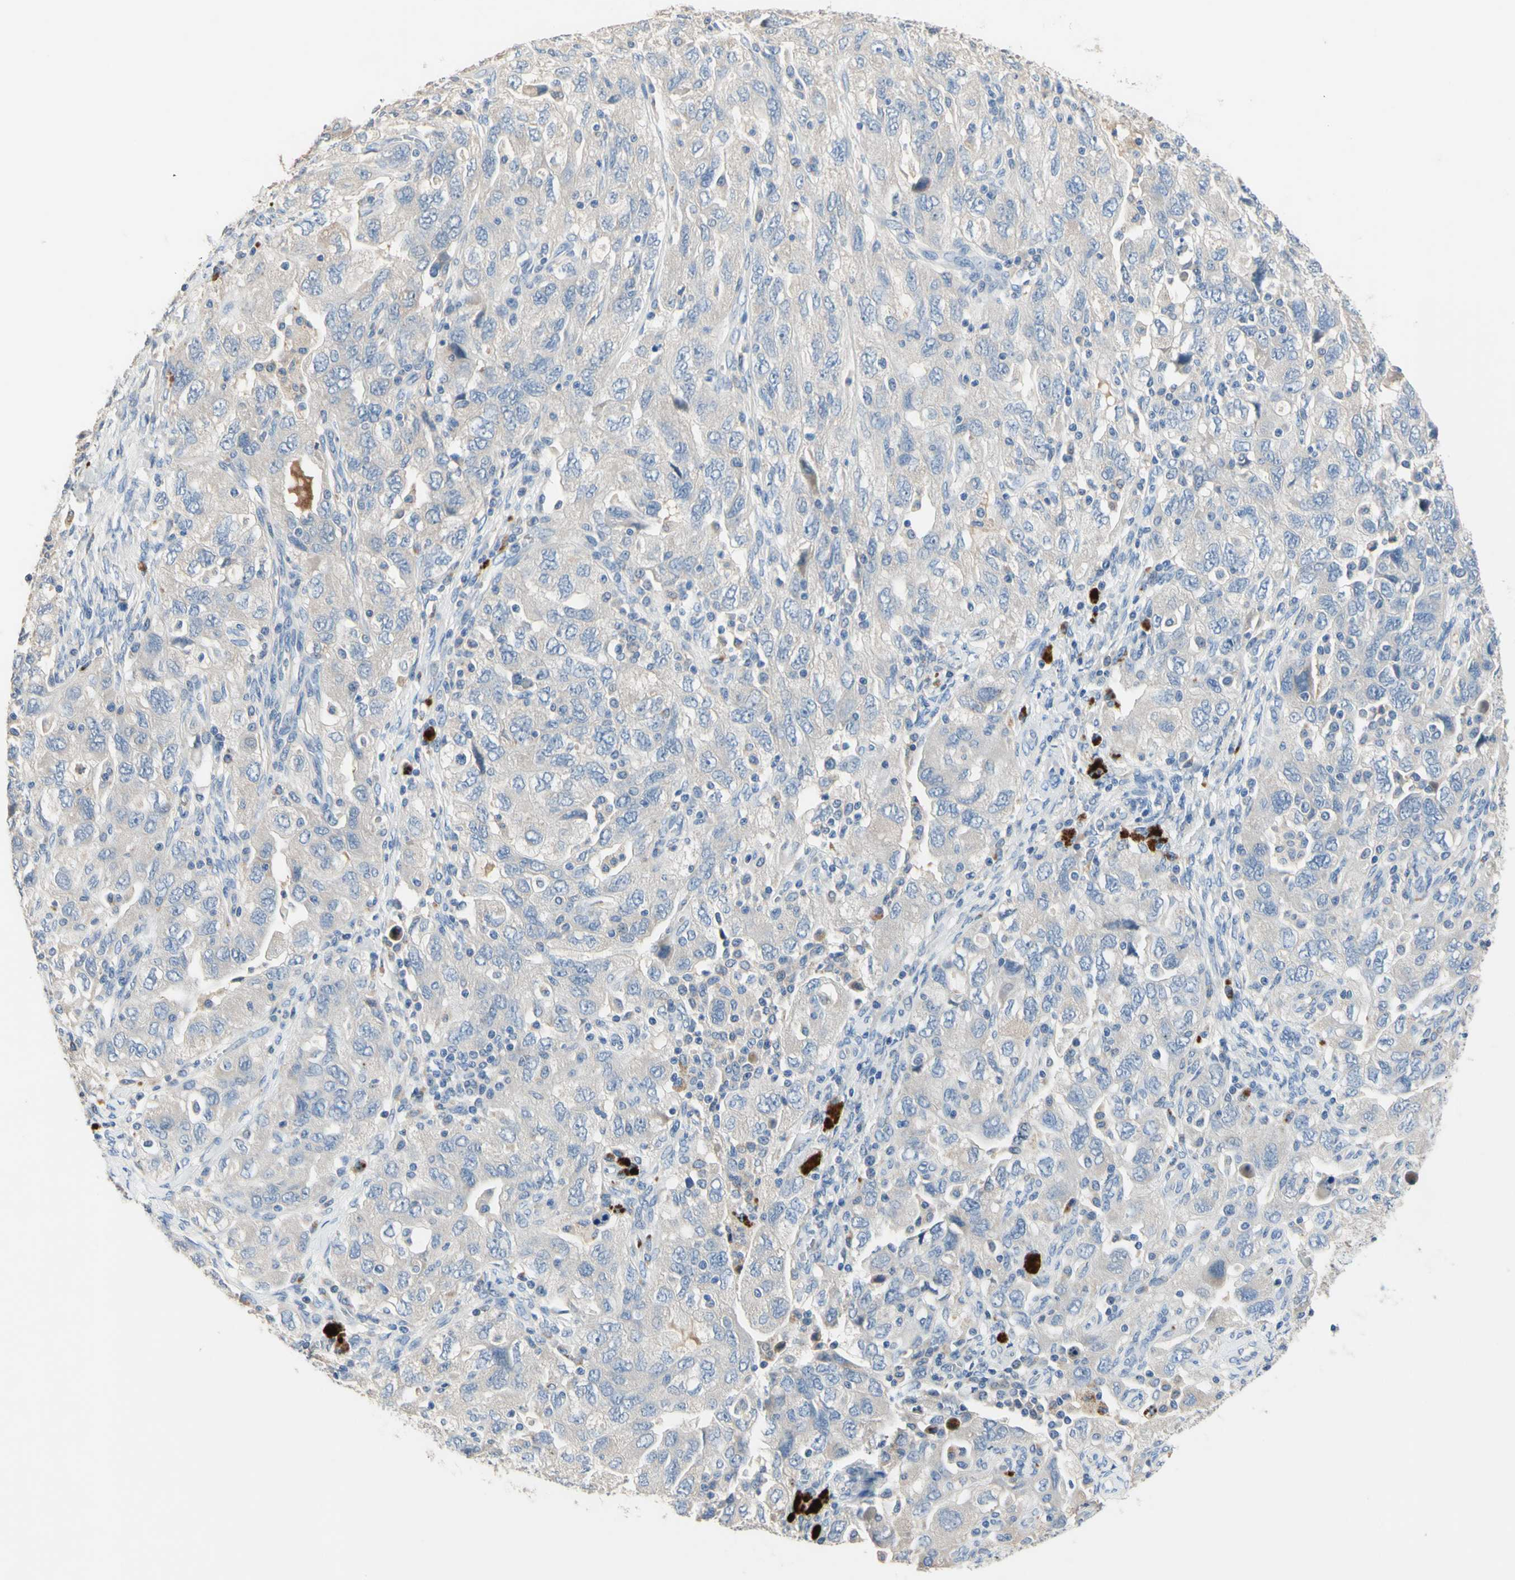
{"staining": {"intensity": "negative", "quantity": "none", "location": "none"}, "tissue": "ovarian cancer", "cell_type": "Tumor cells", "image_type": "cancer", "snomed": [{"axis": "morphology", "description": "Carcinoma, NOS"}, {"axis": "morphology", "description": "Cystadenocarcinoma, serous, NOS"}, {"axis": "topography", "description": "Ovary"}], "caption": "Protein analysis of ovarian cancer (serous cystadenocarcinoma) displays no significant staining in tumor cells.", "gene": "CDON", "patient": {"sex": "female", "age": 69}}